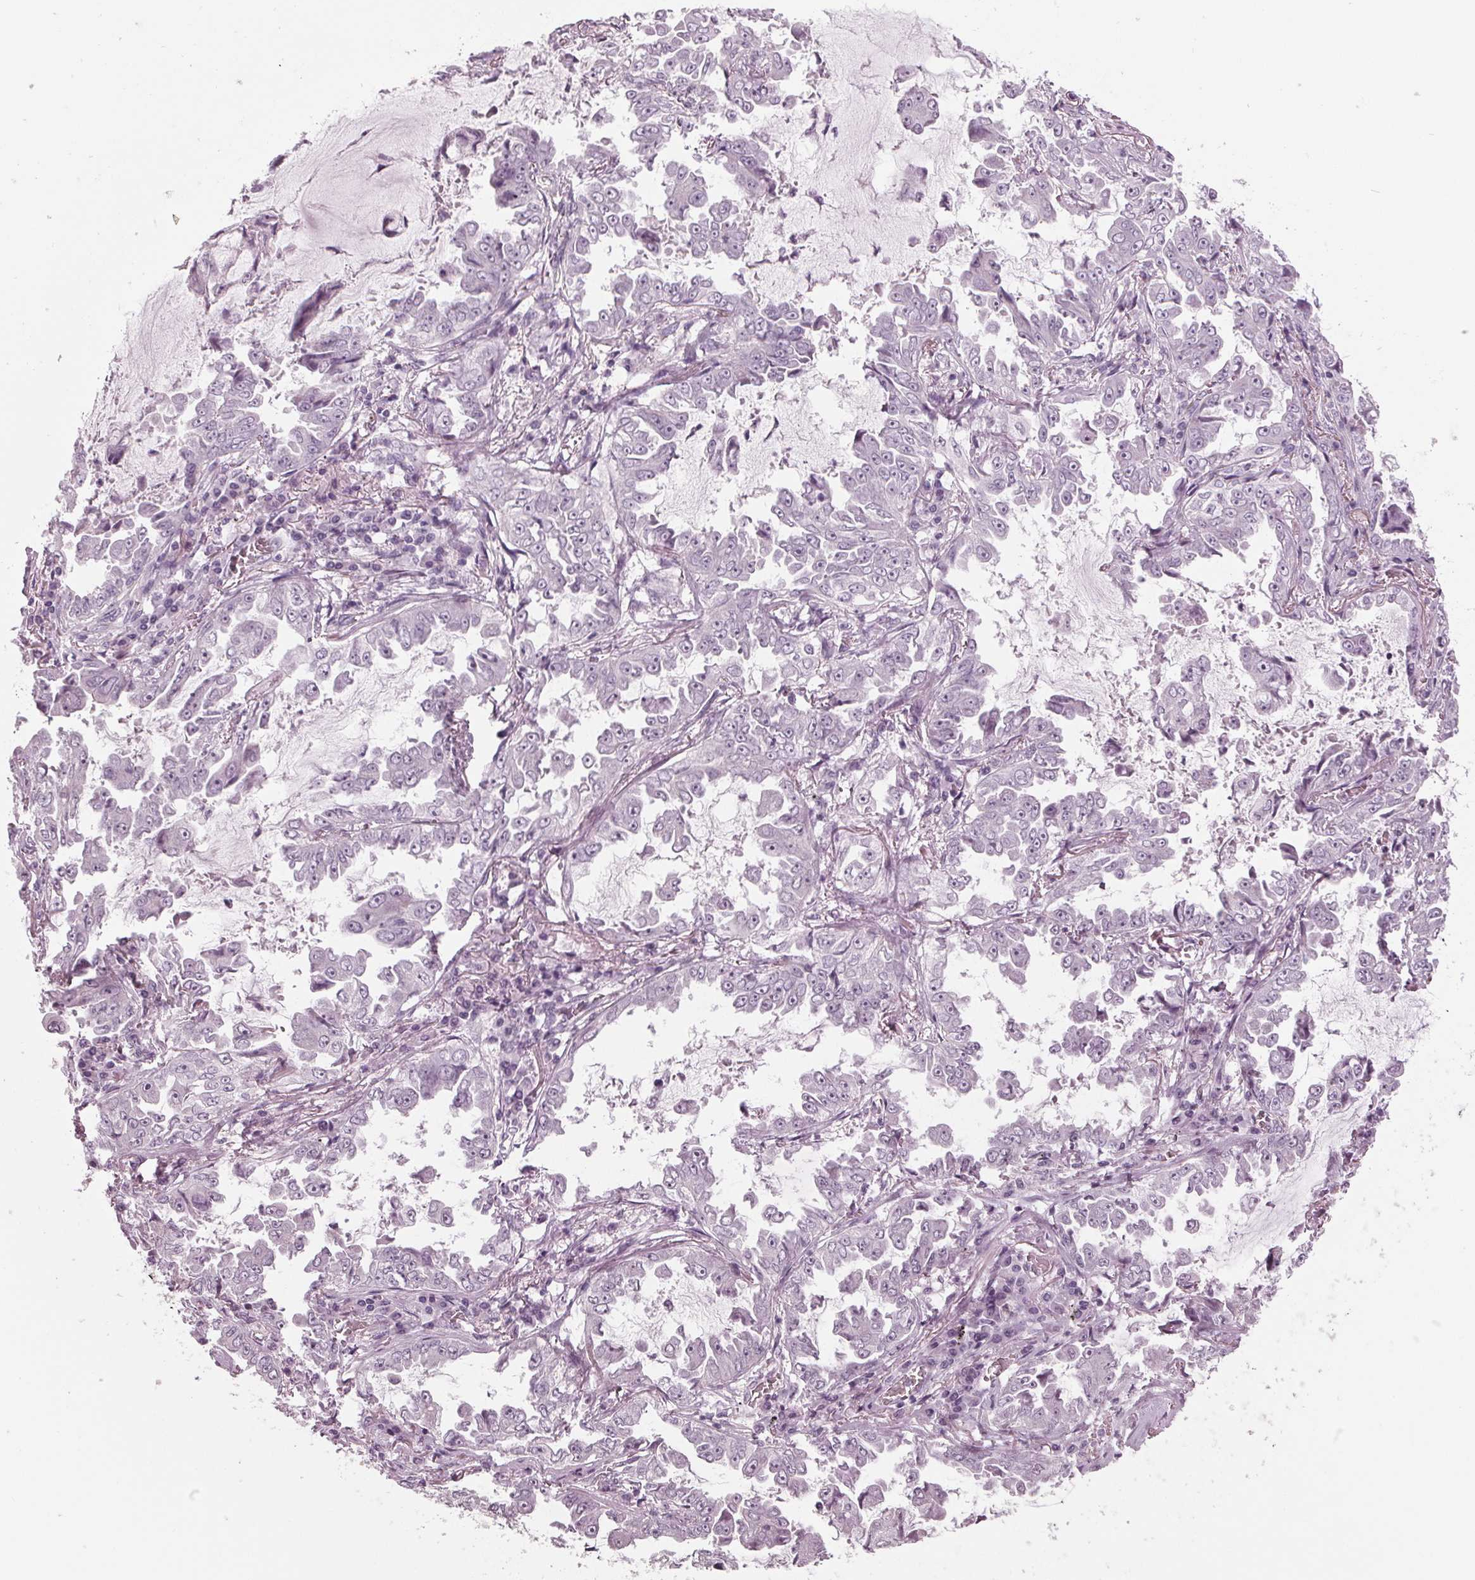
{"staining": {"intensity": "negative", "quantity": "none", "location": "none"}, "tissue": "lung cancer", "cell_type": "Tumor cells", "image_type": "cancer", "snomed": [{"axis": "morphology", "description": "Adenocarcinoma, NOS"}, {"axis": "topography", "description": "Lung"}], "caption": "Immunohistochemical staining of lung adenocarcinoma reveals no significant positivity in tumor cells.", "gene": "TNNC2", "patient": {"sex": "female", "age": 52}}